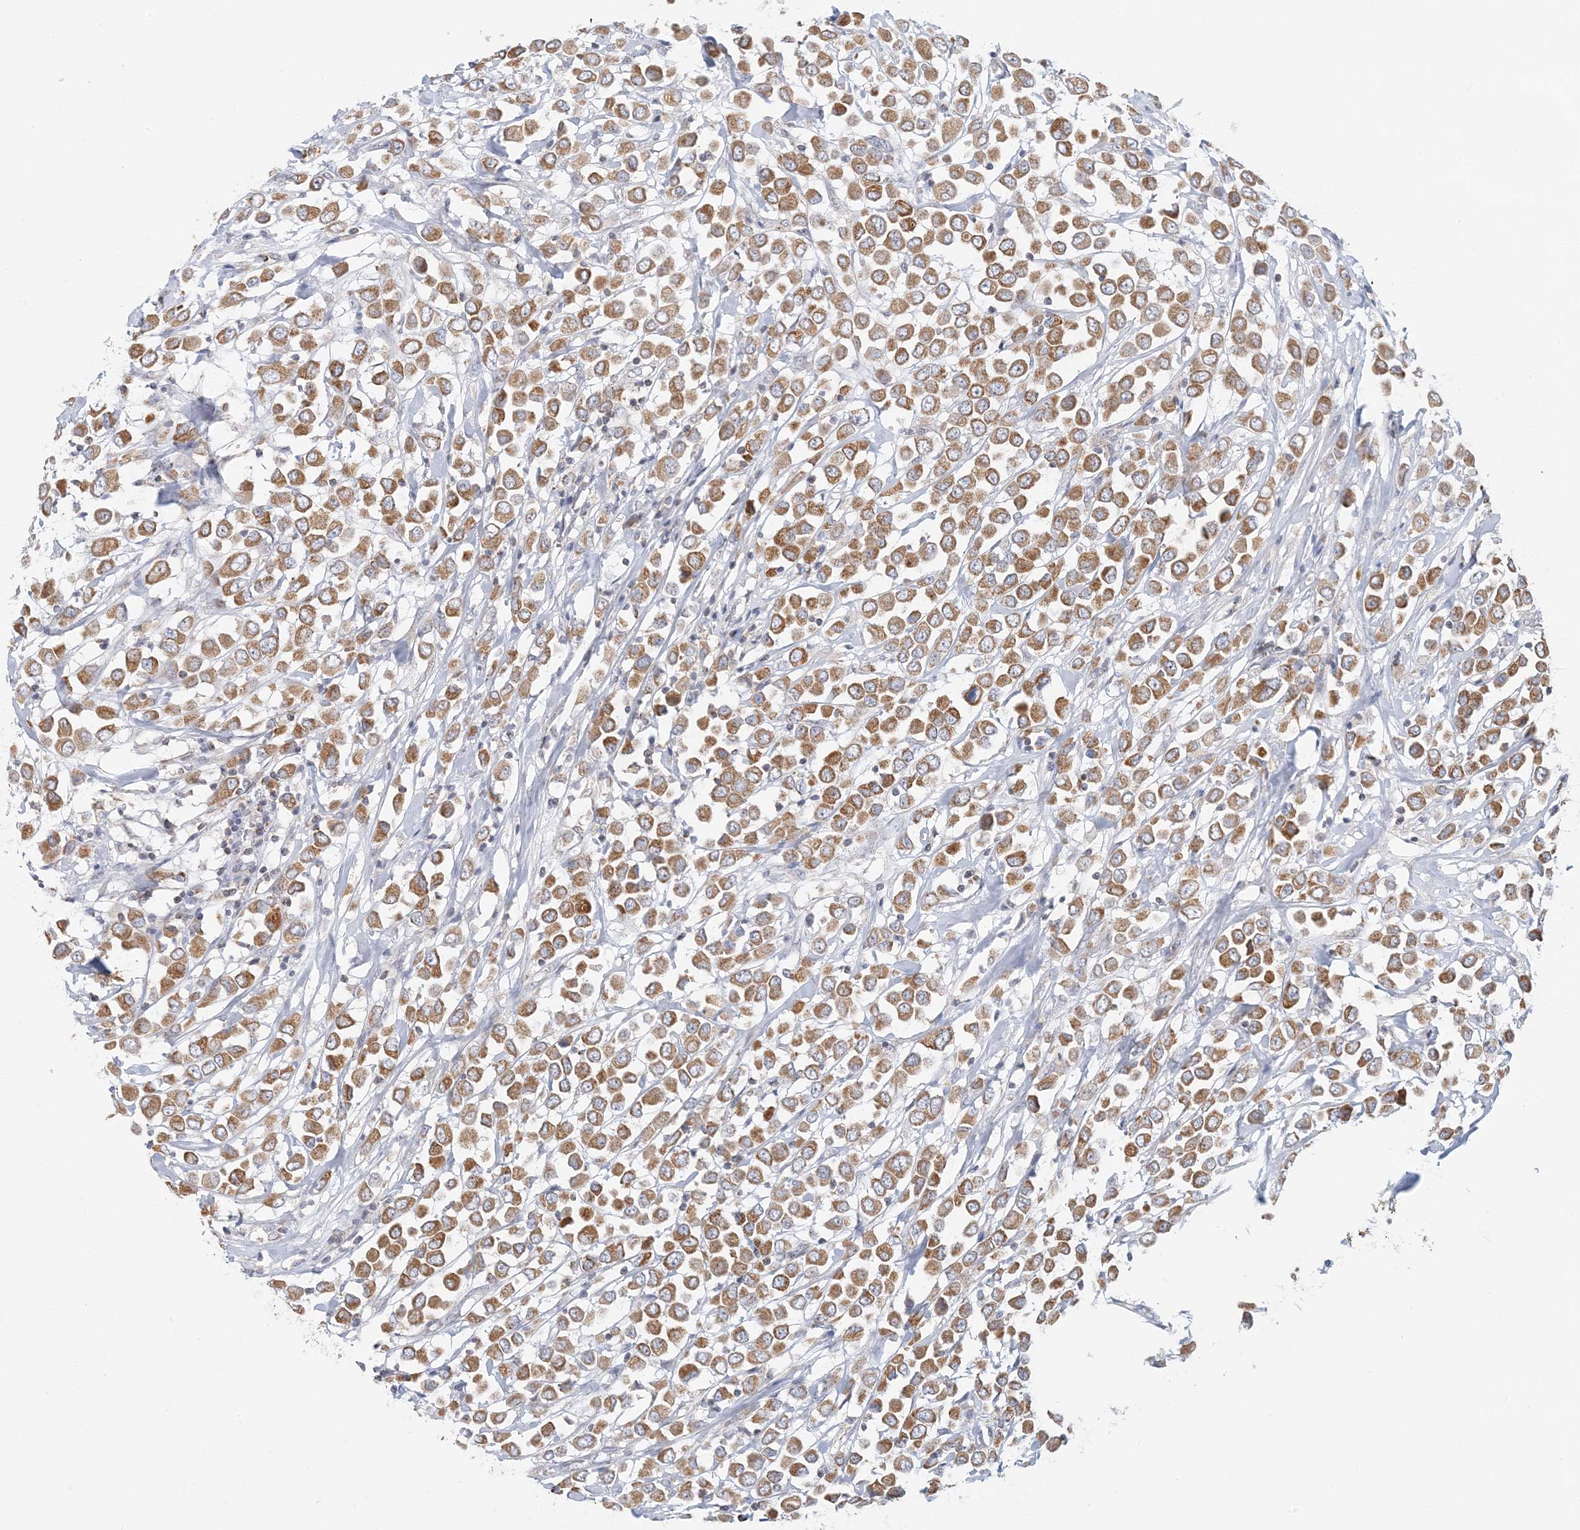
{"staining": {"intensity": "moderate", "quantity": ">75%", "location": "cytoplasmic/membranous"}, "tissue": "breast cancer", "cell_type": "Tumor cells", "image_type": "cancer", "snomed": [{"axis": "morphology", "description": "Duct carcinoma"}, {"axis": "topography", "description": "Breast"}], "caption": "Immunohistochemical staining of human invasive ductal carcinoma (breast) reveals medium levels of moderate cytoplasmic/membranous protein positivity in approximately >75% of tumor cells. The staining was performed using DAB (3,3'-diaminobenzidine), with brown indicating positive protein expression. Nuclei are stained blue with hematoxylin.", "gene": "BDH1", "patient": {"sex": "female", "age": 61}}